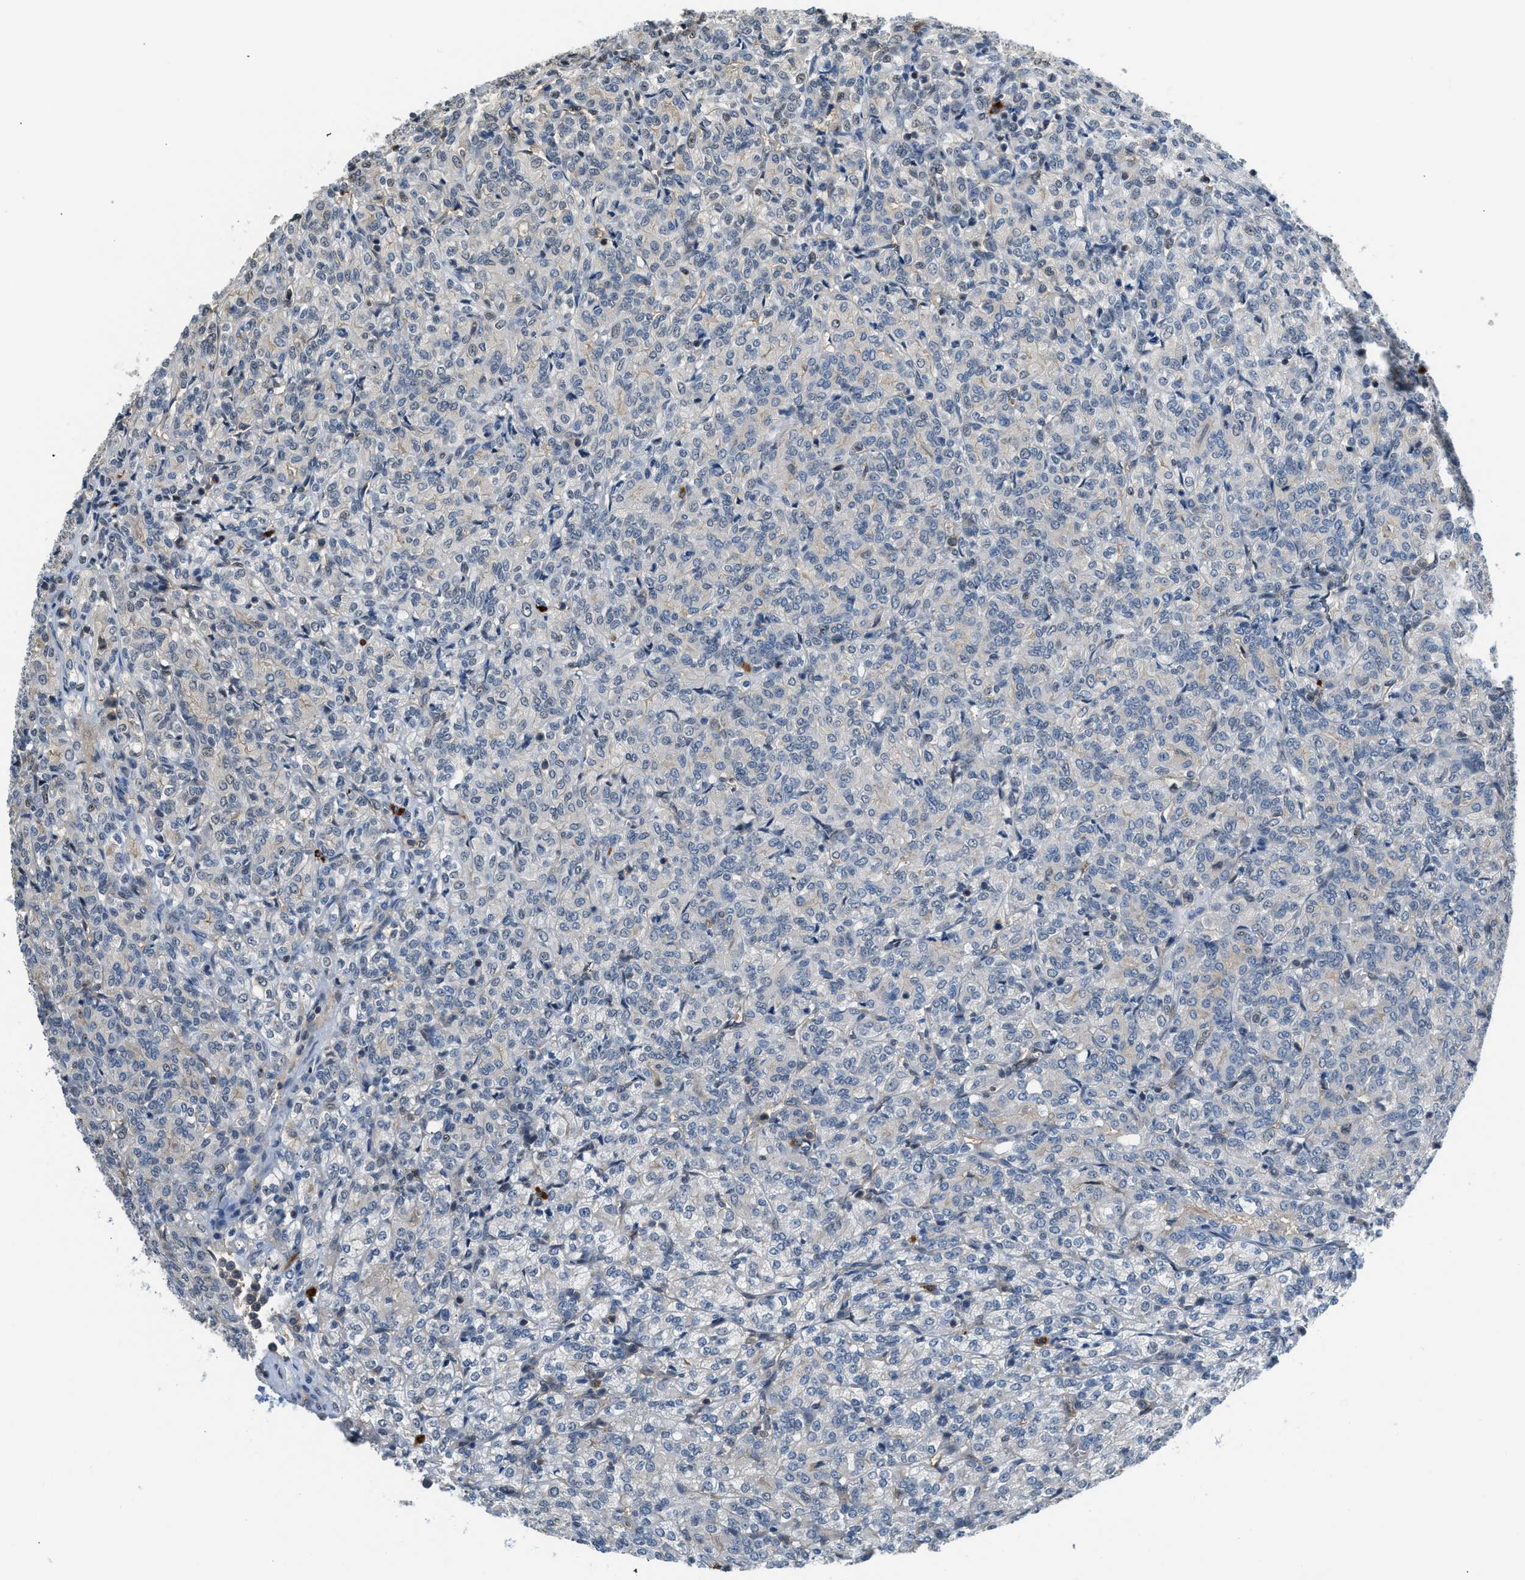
{"staining": {"intensity": "negative", "quantity": "none", "location": "none"}, "tissue": "renal cancer", "cell_type": "Tumor cells", "image_type": "cancer", "snomed": [{"axis": "morphology", "description": "Adenocarcinoma, NOS"}, {"axis": "topography", "description": "Kidney"}], "caption": "This is an IHC image of human renal adenocarcinoma. There is no expression in tumor cells.", "gene": "CBLB", "patient": {"sex": "male", "age": 77}}